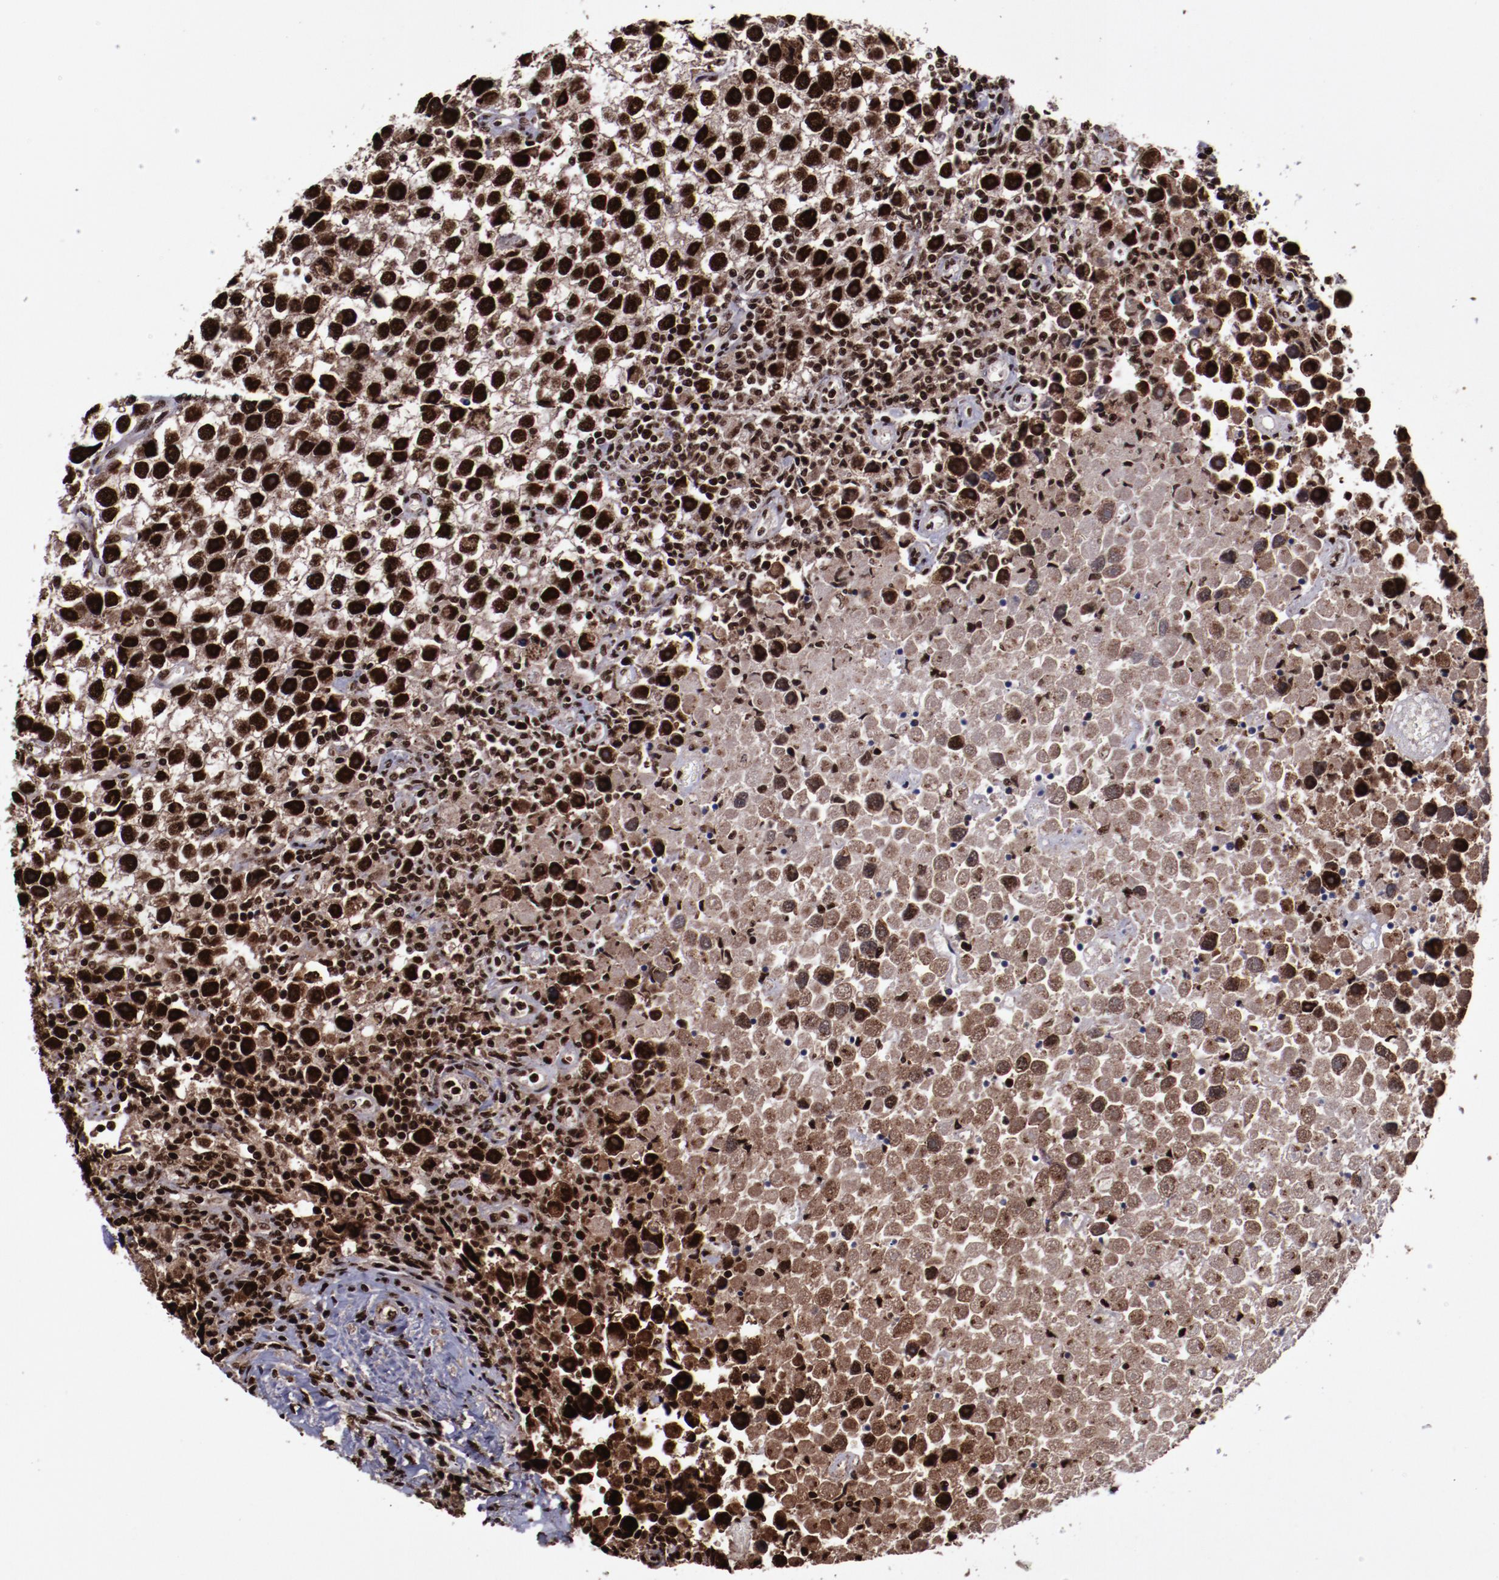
{"staining": {"intensity": "strong", "quantity": ">75%", "location": "cytoplasmic/membranous,nuclear"}, "tissue": "testis cancer", "cell_type": "Tumor cells", "image_type": "cancer", "snomed": [{"axis": "morphology", "description": "Seminoma, NOS"}, {"axis": "topography", "description": "Testis"}], "caption": "Immunohistochemistry histopathology image of neoplastic tissue: testis cancer stained using immunohistochemistry displays high levels of strong protein expression localized specifically in the cytoplasmic/membranous and nuclear of tumor cells, appearing as a cytoplasmic/membranous and nuclear brown color.", "gene": "SNW1", "patient": {"sex": "male", "age": 43}}